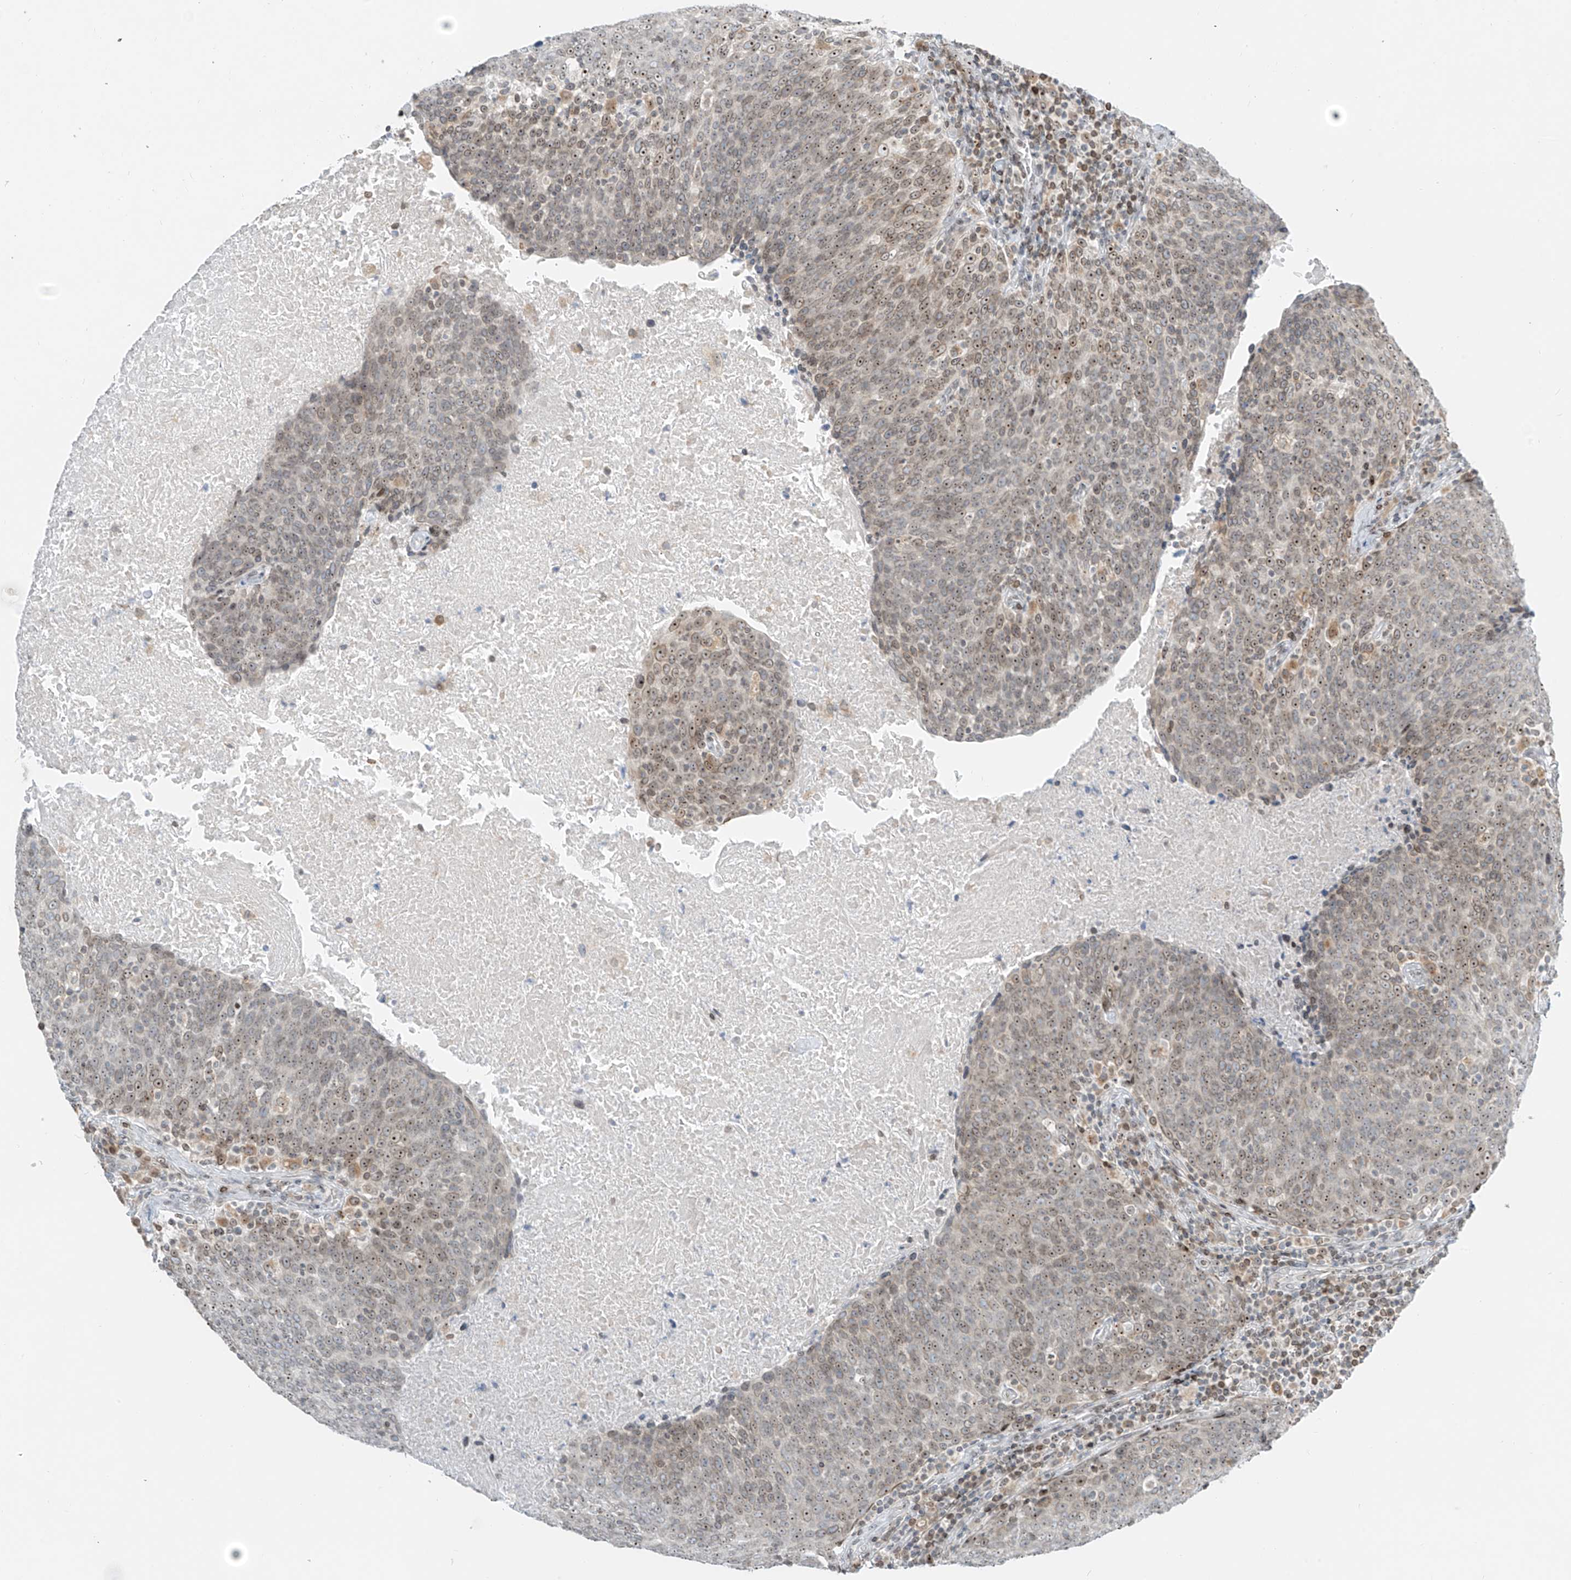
{"staining": {"intensity": "moderate", "quantity": "25%-75%", "location": "cytoplasmic/membranous,nuclear"}, "tissue": "head and neck cancer", "cell_type": "Tumor cells", "image_type": "cancer", "snomed": [{"axis": "morphology", "description": "Squamous cell carcinoma, NOS"}, {"axis": "morphology", "description": "Squamous cell carcinoma, metastatic, NOS"}, {"axis": "topography", "description": "Lymph node"}, {"axis": "topography", "description": "Head-Neck"}], "caption": "This image reveals IHC staining of metastatic squamous cell carcinoma (head and neck), with medium moderate cytoplasmic/membranous and nuclear expression in approximately 25%-75% of tumor cells.", "gene": "SAMD15", "patient": {"sex": "male", "age": 62}}